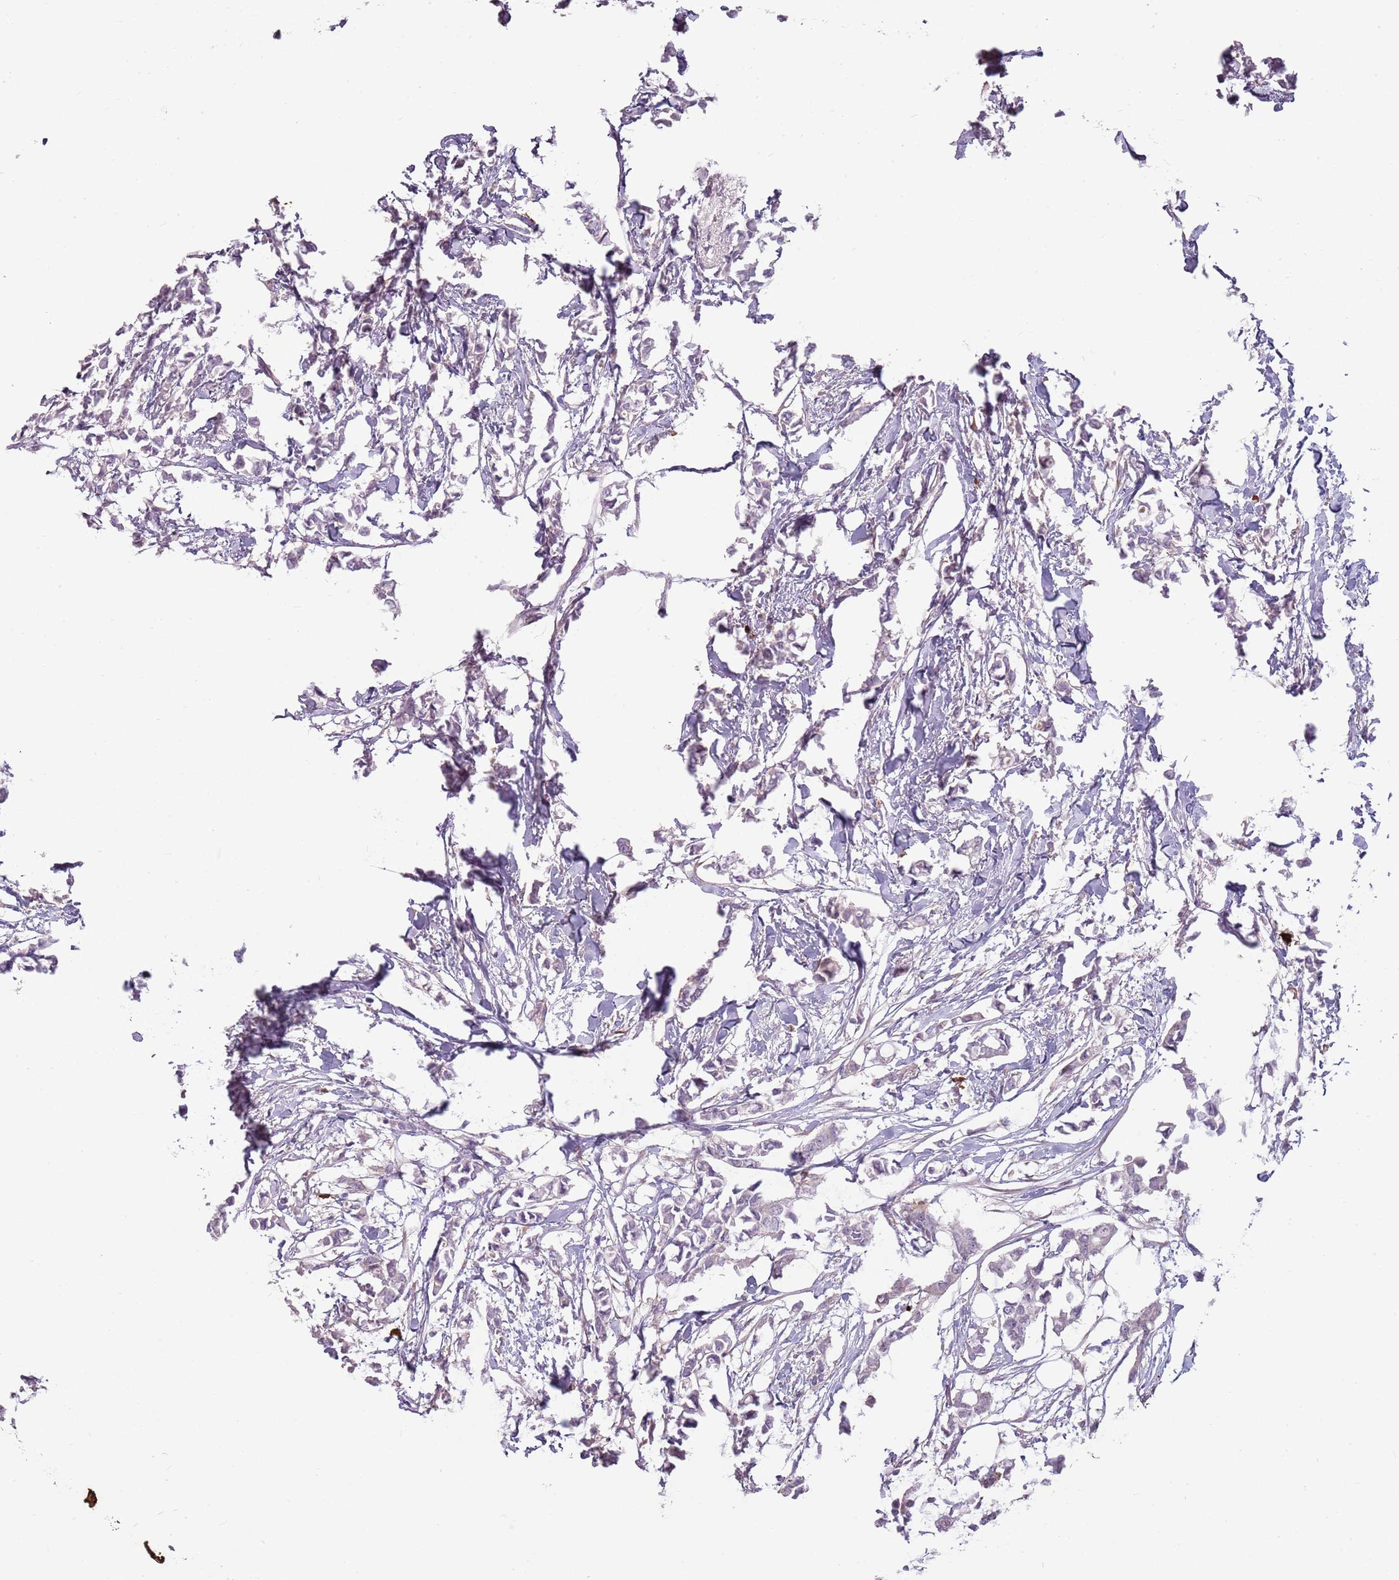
{"staining": {"intensity": "negative", "quantity": "none", "location": "none"}, "tissue": "breast cancer", "cell_type": "Tumor cells", "image_type": "cancer", "snomed": [{"axis": "morphology", "description": "Duct carcinoma"}, {"axis": "topography", "description": "Breast"}], "caption": "A high-resolution micrograph shows IHC staining of intraductal carcinoma (breast), which exhibits no significant staining in tumor cells.", "gene": "SPAG4", "patient": {"sex": "female", "age": 41}}